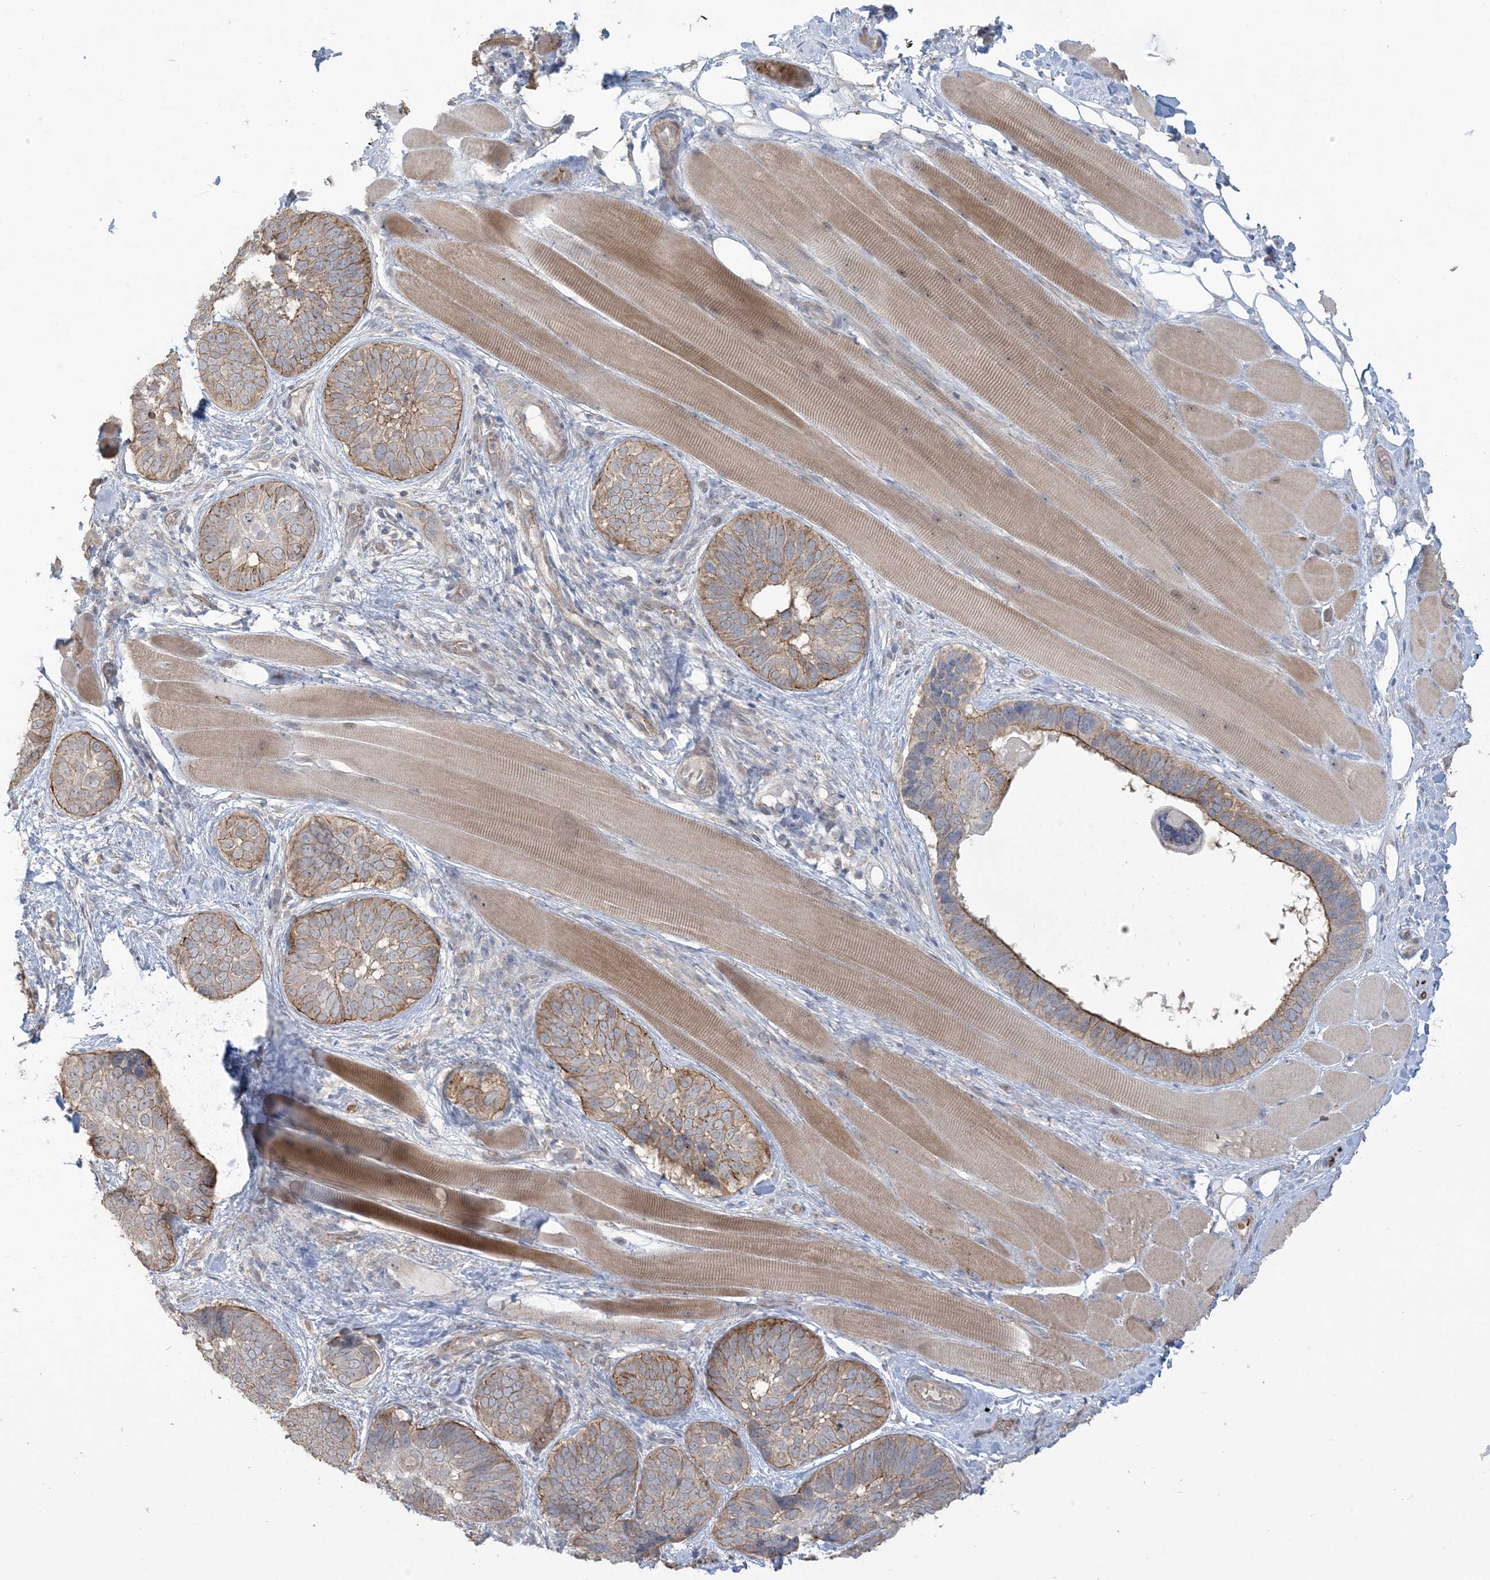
{"staining": {"intensity": "weak", "quantity": ">75%", "location": "cytoplasmic/membranous"}, "tissue": "skin cancer", "cell_type": "Tumor cells", "image_type": "cancer", "snomed": [{"axis": "morphology", "description": "Basal cell carcinoma"}, {"axis": "topography", "description": "Skin"}], "caption": "Skin cancer tissue reveals weak cytoplasmic/membranous positivity in about >75% of tumor cells The protein is stained brown, and the nuclei are stained in blue (DAB (3,3'-diaminobenzidine) IHC with brightfield microscopy, high magnification).", "gene": "KLHL18", "patient": {"sex": "male", "age": 62}}